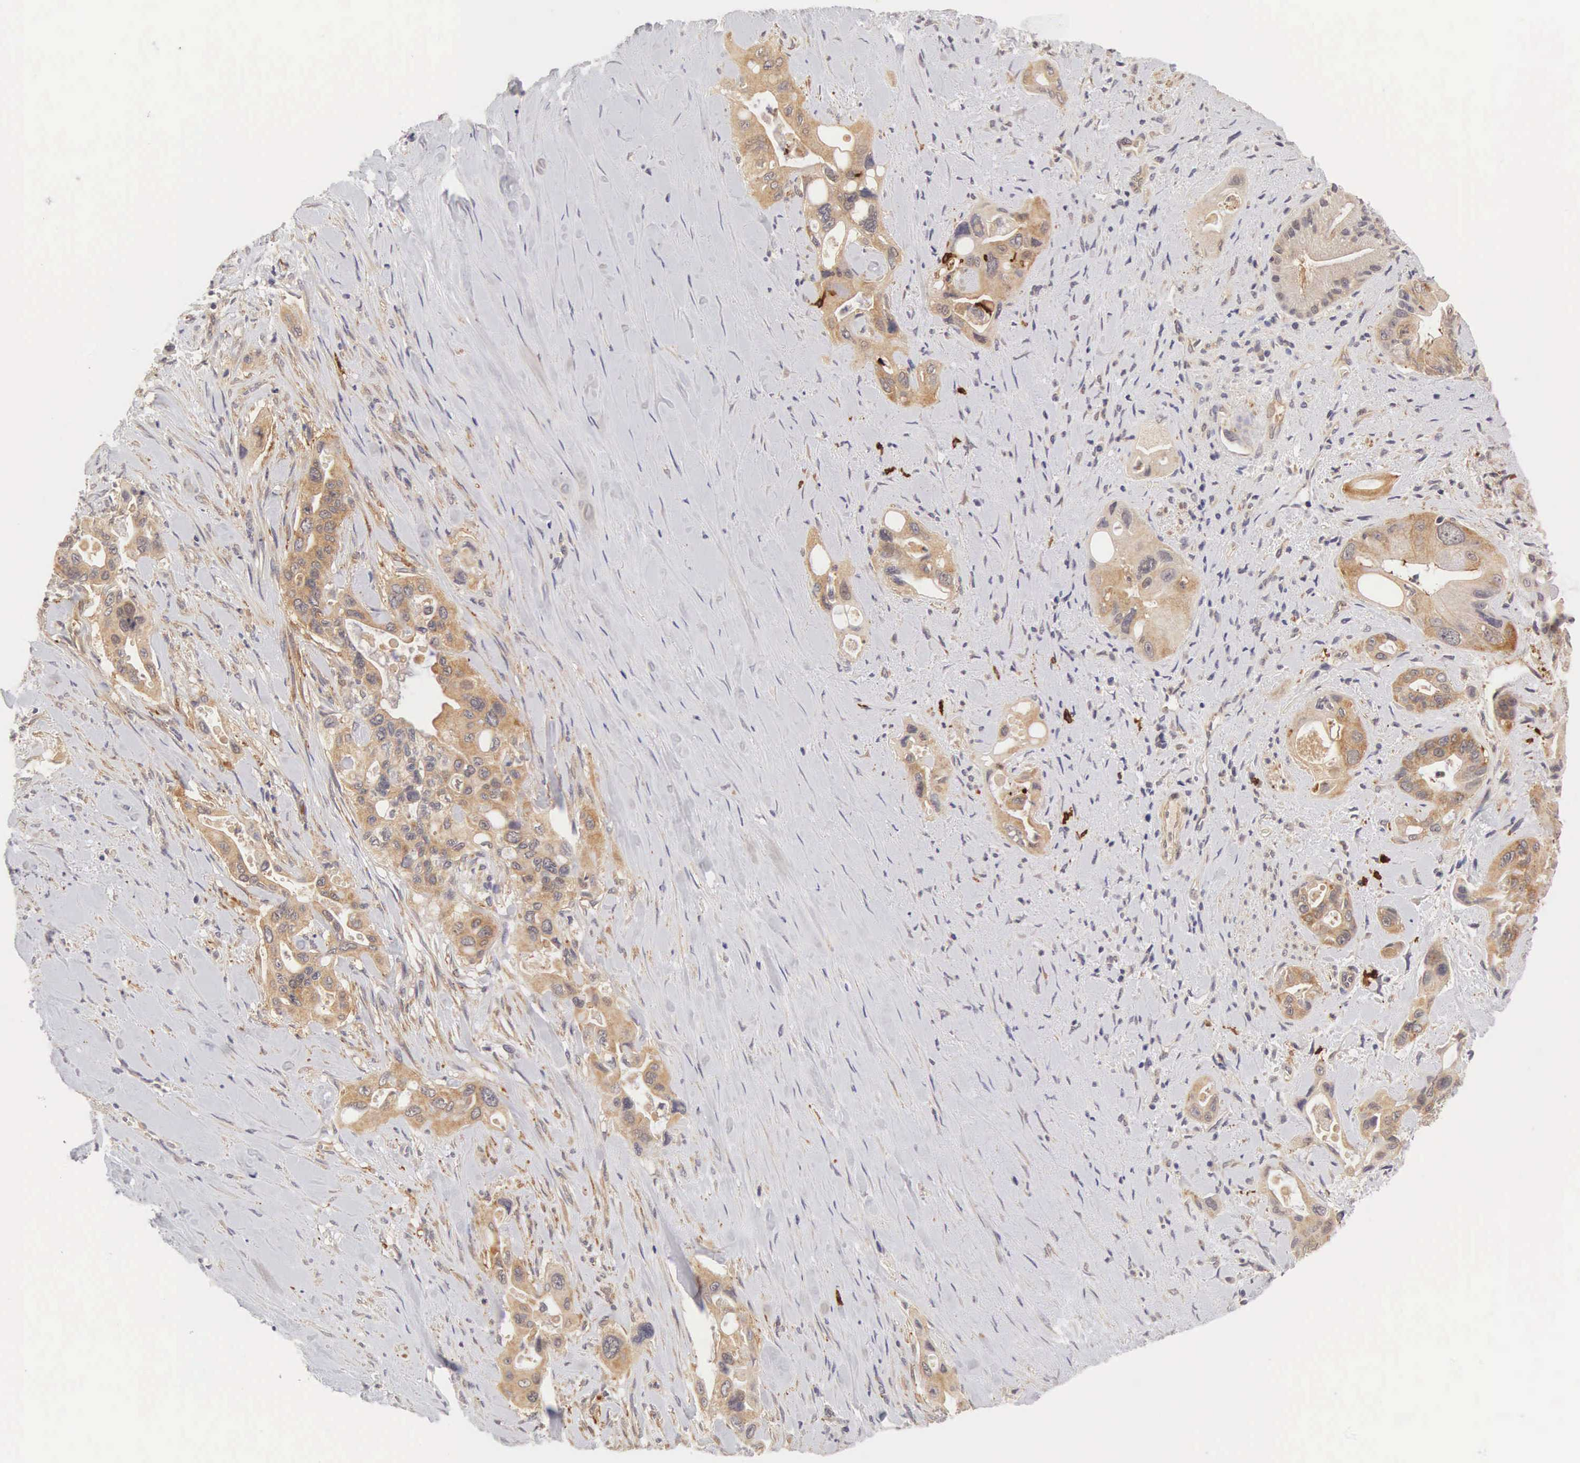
{"staining": {"intensity": "moderate", "quantity": ">75%", "location": "cytoplasmic/membranous"}, "tissue": "pancreatic cancer", "cell_type": "Tumor cells", "image_type": "cancer", "snomed": [{"axis": "morphology", "description": "Adenocarcinoma, NOS"}, {"axis": "topography", "description": "Pancreas"}], "caption": "A brown stain labels moderate cytoplasmic/membranous staining of a protein in pancreatic cancer tumor cells. The protein is stained brown, and the nuclei are stained in blue (DAB (3,3'-diaminobenzidine) IHC with brightfield microscopy, high magnification).", "gene": "CD1A", "patient": {"sex": "male", "age": 77}}